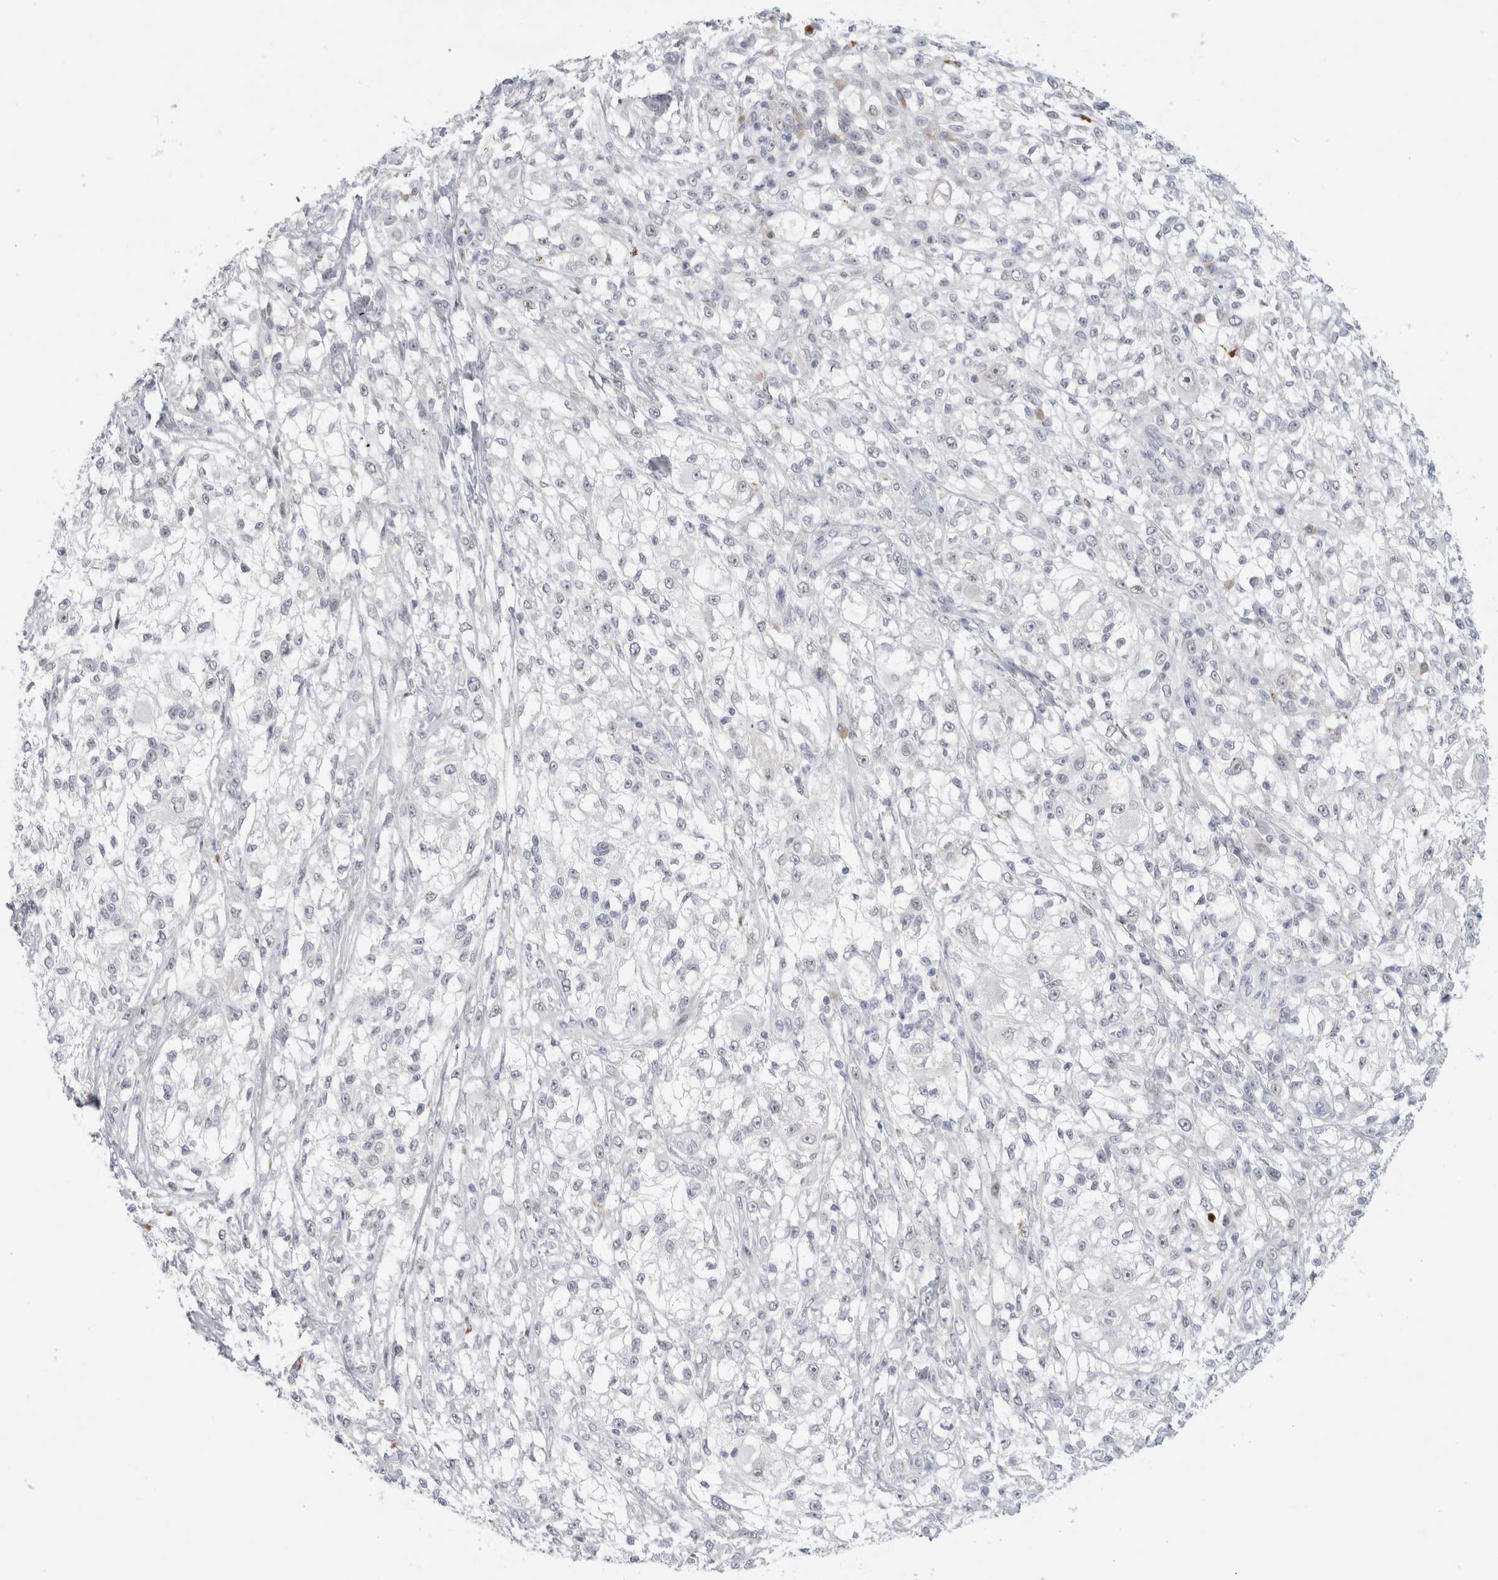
{"staining": {"intensity": "negative", "quantity": "none", "location": "none"}, "tissue": "melanoma", "cell_type": "Tumor cells", "image_type": "cancer", "snomed": [{"axis": "morphology", "description": "Malignant melanoma, NOS"}, {"axis": "topography", "description": "Skin of head"}], "caption": "A photomicrograph of melanoma stained for a protein reveals no brown staining in tumor cells. The staining is performed using DAB (3,3'-diaminobenzidine) brown chromogen with nuclei counter-stained in using hematoxylin.", "gene": "ANKMY1", "patient": {"sex": "male", "age": 83}}